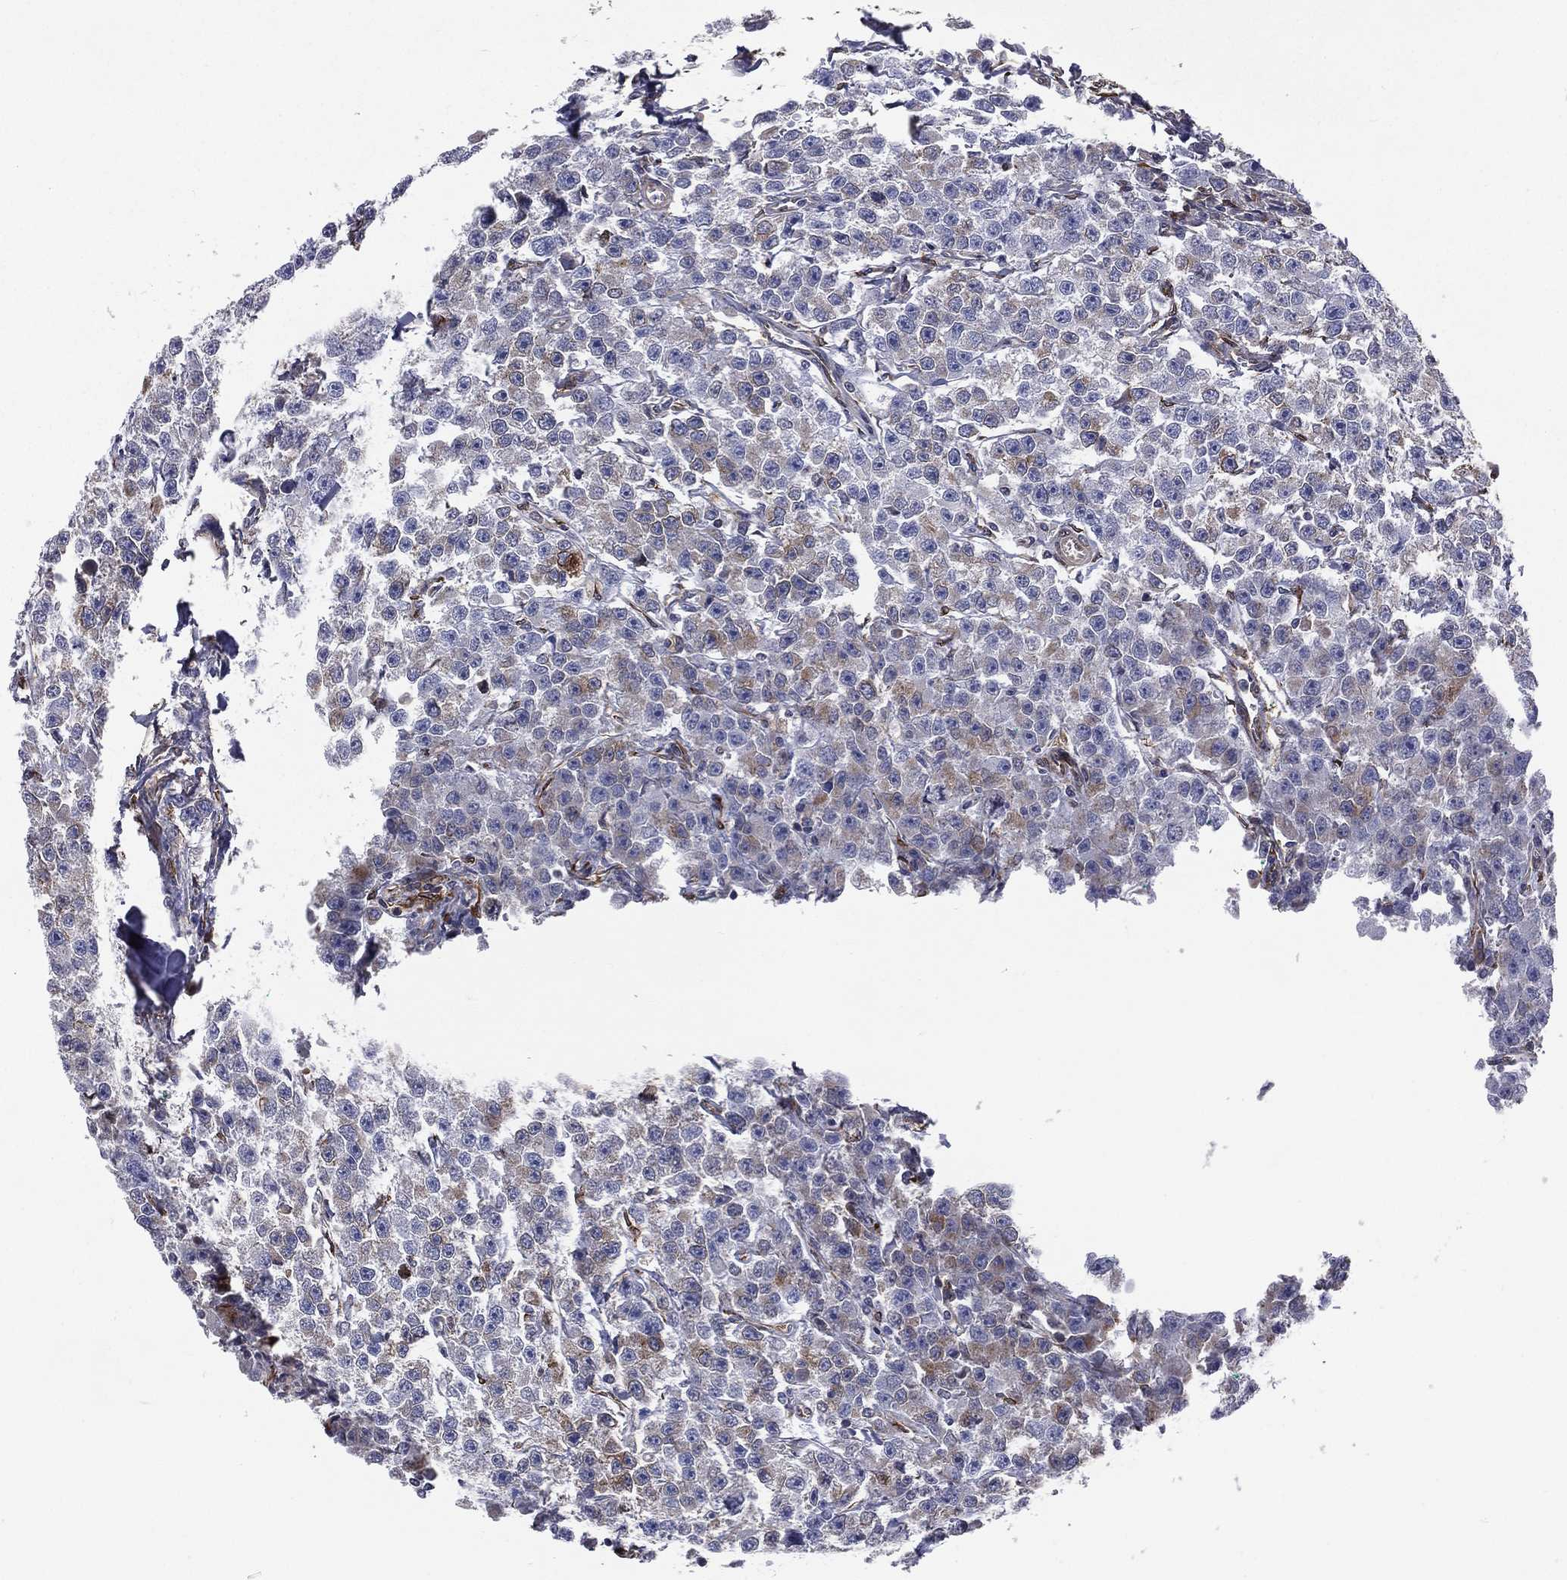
{"staining": {"intensity": "negative", "quantity": "none", "location": "none"}, "tissue": "testis cancer", "cell_type": "Tumor cells", "image_type": "cancer", "snomed": [{"axis": "morphology", "description": "Seminoma, NOS"}, {"axis": "topography", "description": "Testis"}], "caption": "An immunohistochemistry (IHC) photomicrograph of testis cancer (seminoma) is shown. There is no staining in tumor cells of testis cancer (seminoma).", "gene": "PGRMC1", "patient": {"sex": "male", "age": 59}}